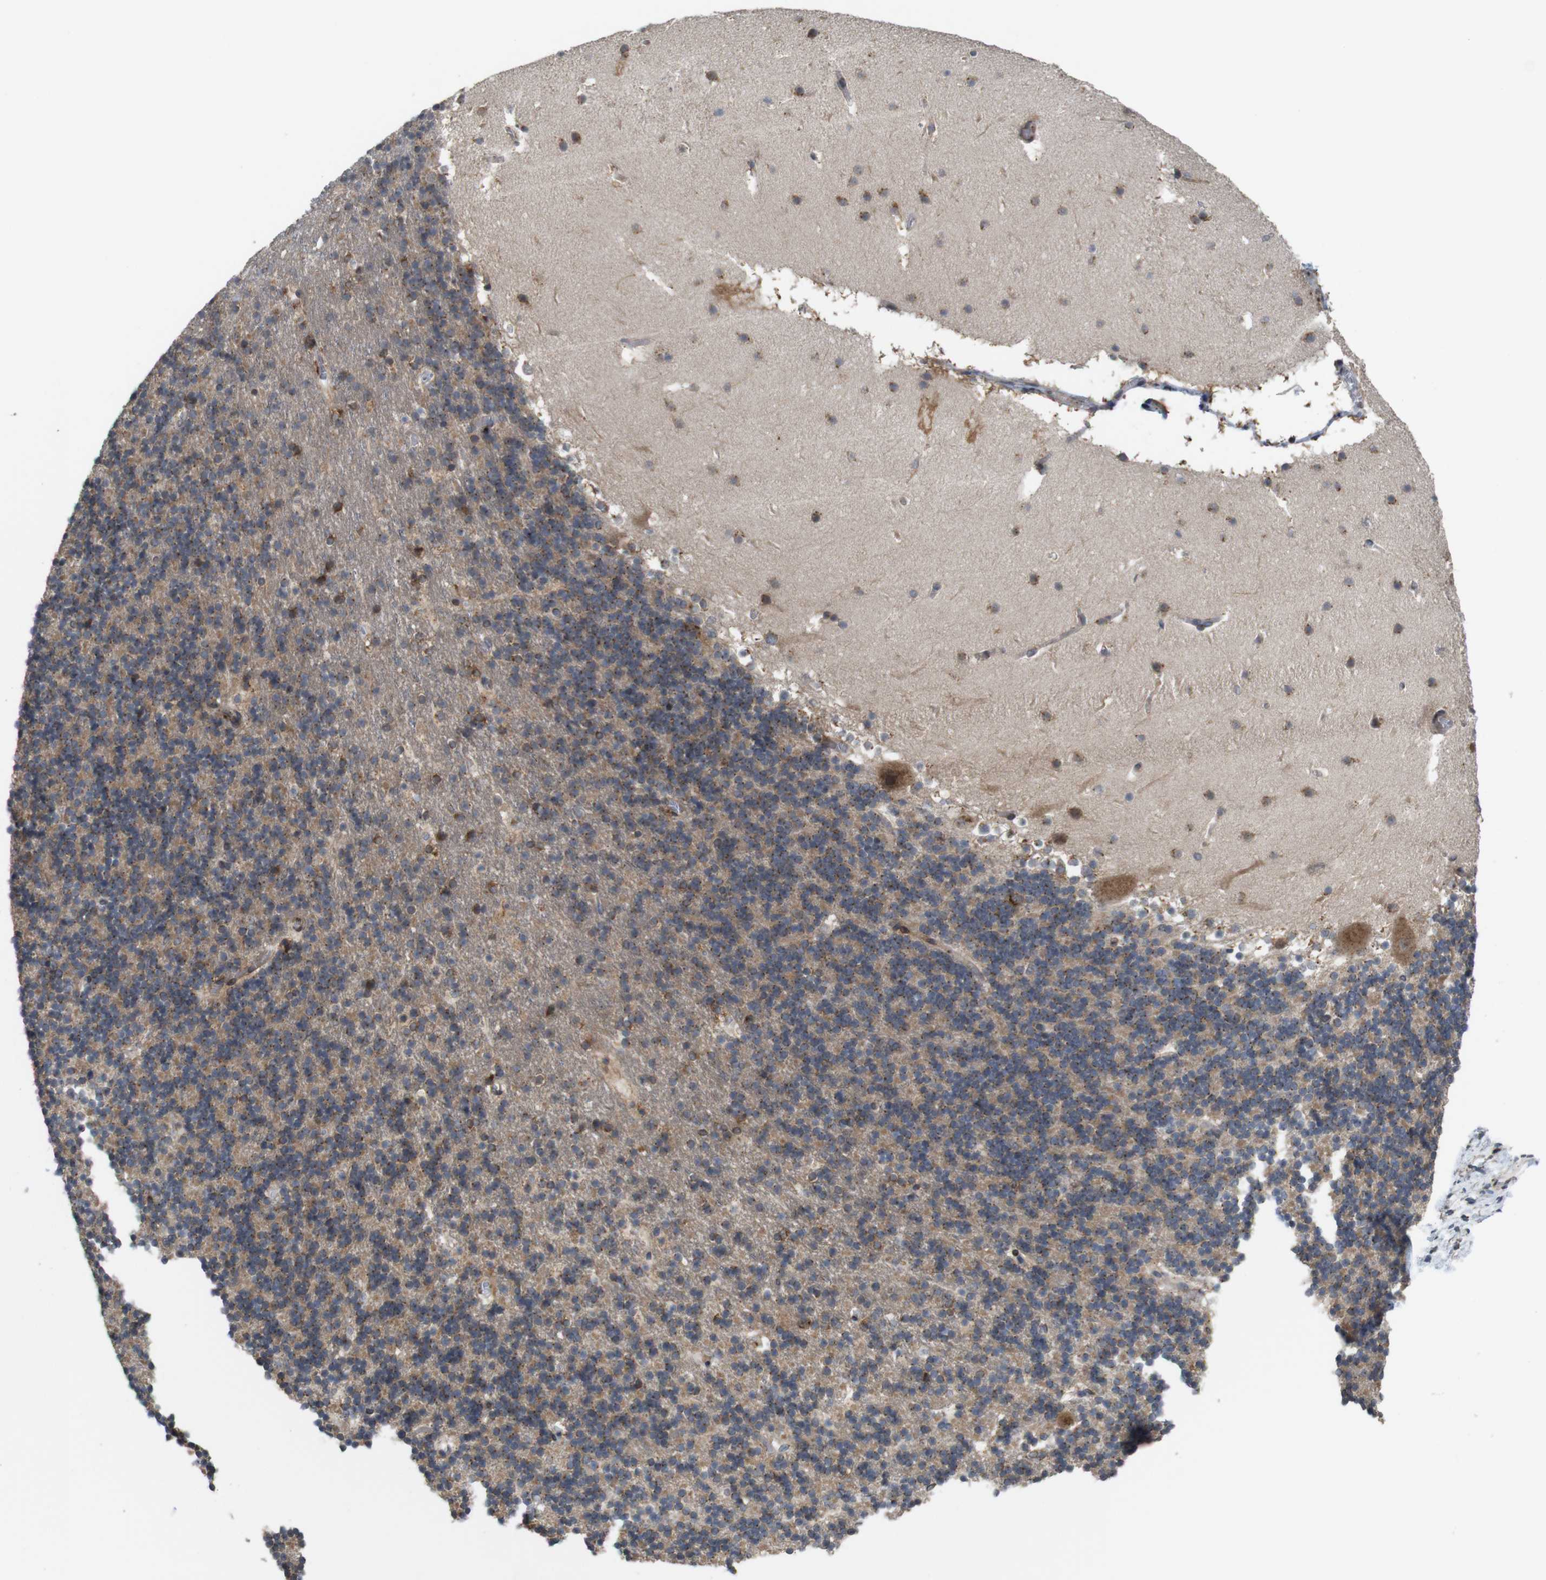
{"staining": {"intensity": "weak", "quantity": ">75%", "location": "cytoplasmic/membranous"}, "tissue": "cerebellum", "cell_type": "Cells in granular layer", "image_type": "normal", "snomed": [{"axis": "morphology", "description": "Normal tissue, NOS"}, {"axis": "topography", "description": "Cerebellum"}], "caption": "A high-resolution photomicrograph shows IHC staining of normal cerebellum, which exhibits weak cytoplasmic/membranous staining in about >75% of cells in granular layer.", "gene": "EFCAB14", "patient": {"sex": "male", "age": 45}}